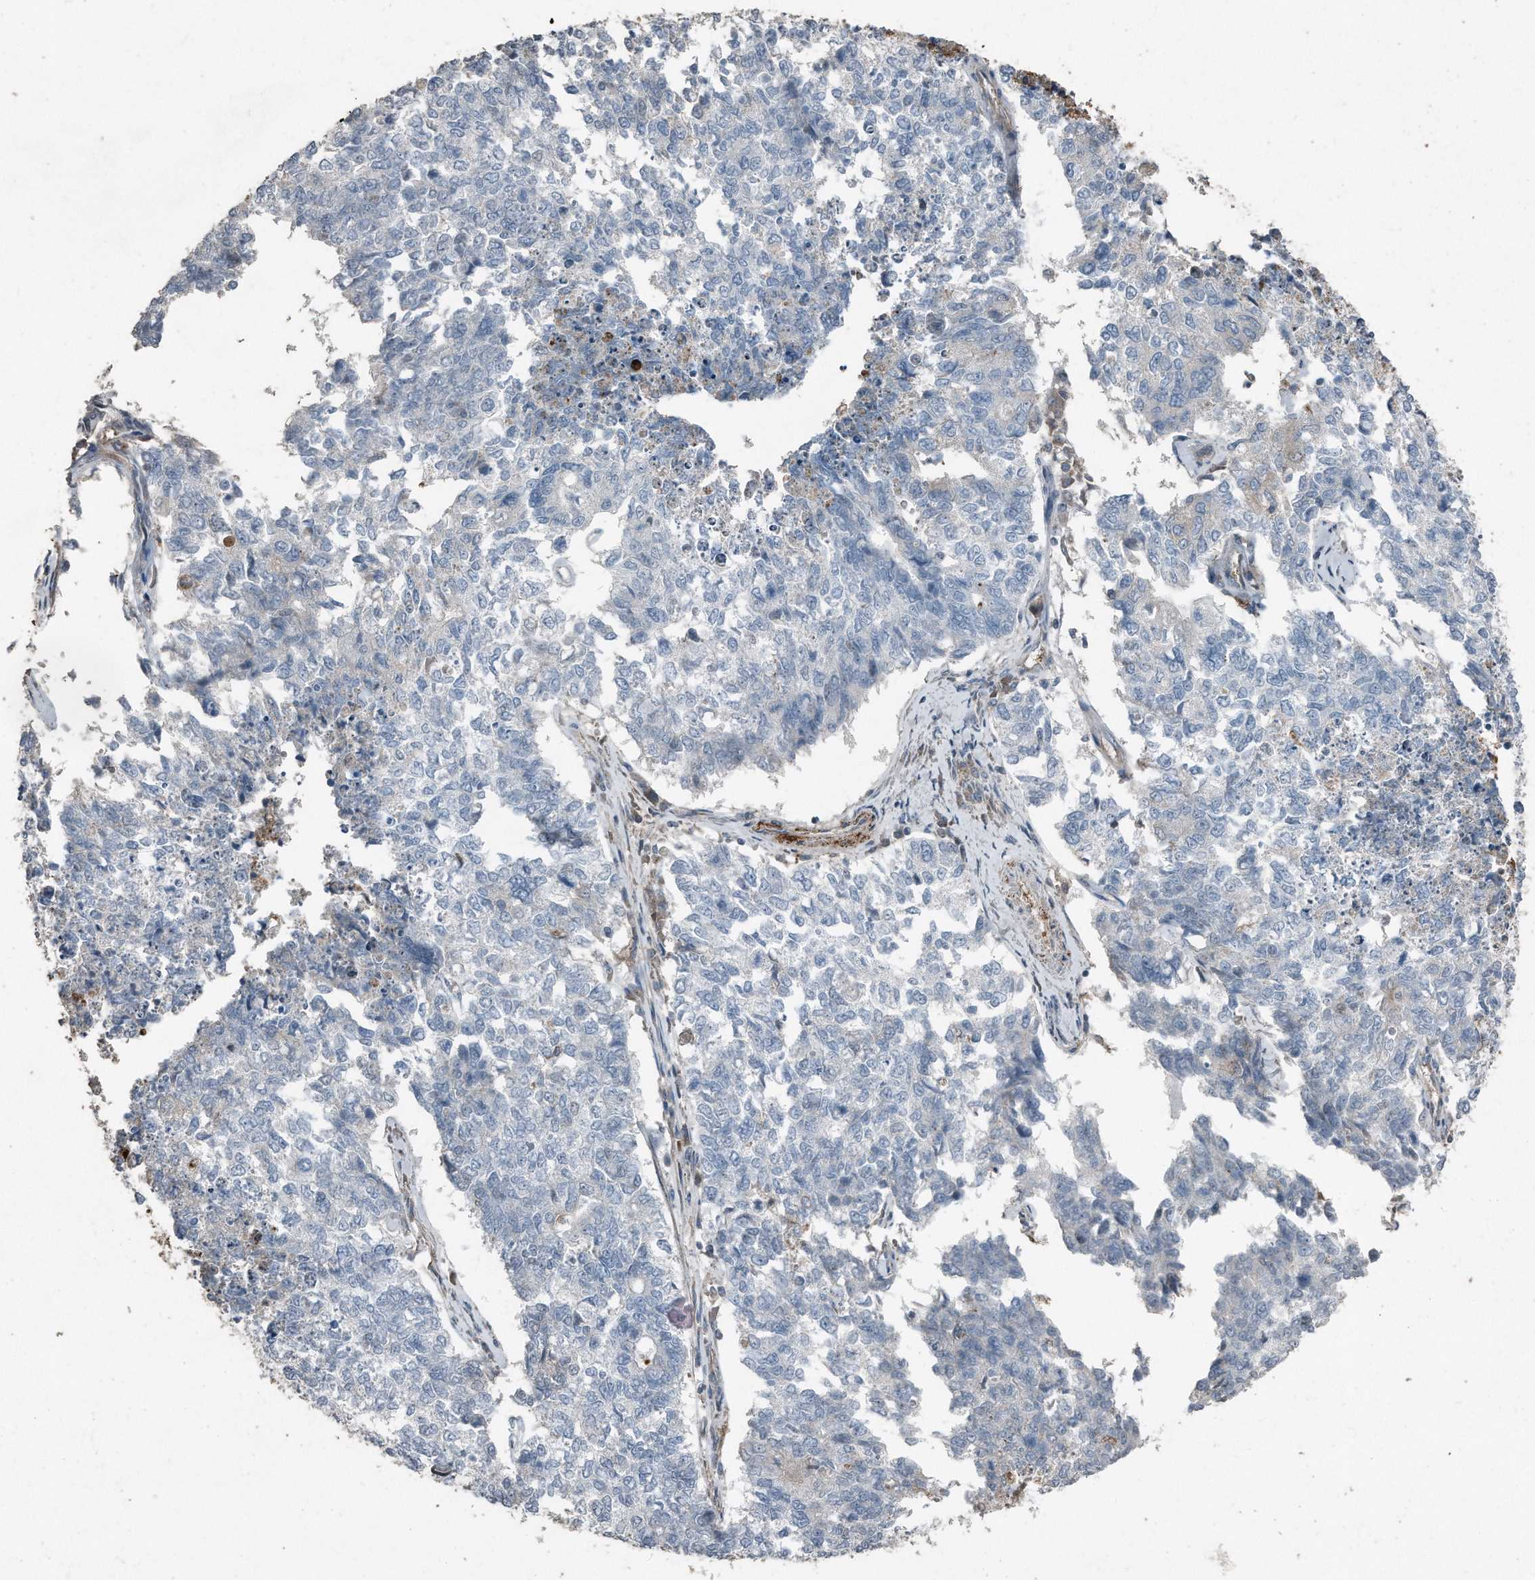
{"staining": {"intensity": "negative", "quantity": "none", "location": "none"}, "tissue": "cervical cancer", "cell_type": "Tumor cells", "image_type": "cancer", "snomed": [{"axis": "morphology", "description": "Squamous cell carcinoma, NOS"}, {"axis": "topography", "description": "Cervix"}], "caption": "DAB immunohistochemical staining of cervical cancer exhibits no significant staining in tumor cells.", "gene": "C9", "patient": {"sex": "female", "age": 63}}